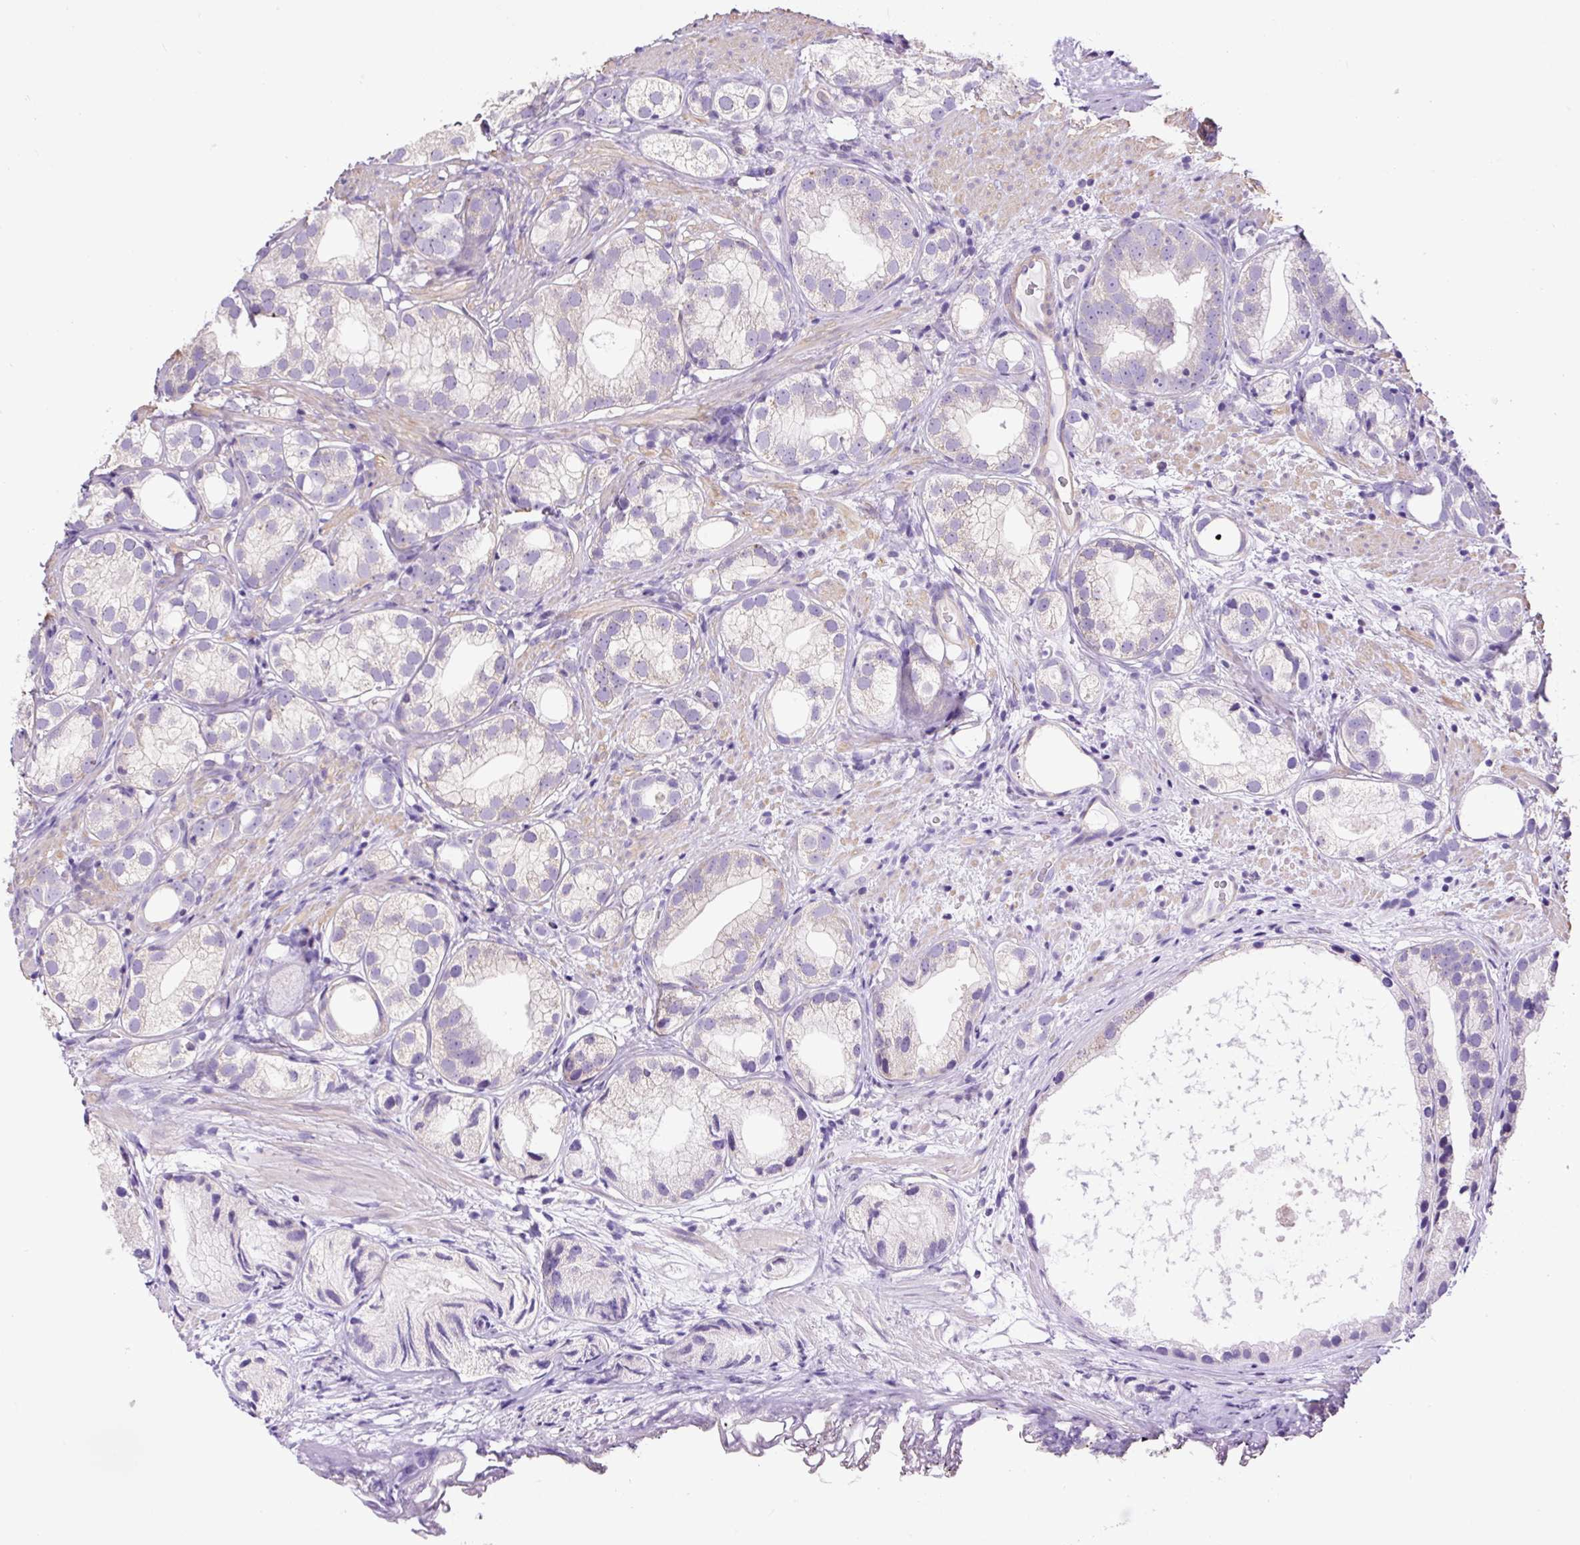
{"staining": {"intensity": "negative", "quantity": "none", "location": "none"}, "tissue": "prostate cancer", "cell_type": "Tumor cells", "image_type": "cancer", "snomed": [{"axis": "morphology", "description": "Adenocarcinoma, High grade"}, {"axis": "topography", "description": "Prostate"}], "caption": "This image is of adenocarcinoma (high-grade) (prostate) stained with immunohistochemistry to label a protein in brown with the nuclei are counter-stained blue. There is no expression in tumor cells.", "gene": "PDIA2", "patient": {"sex": "male", "age": 82}}